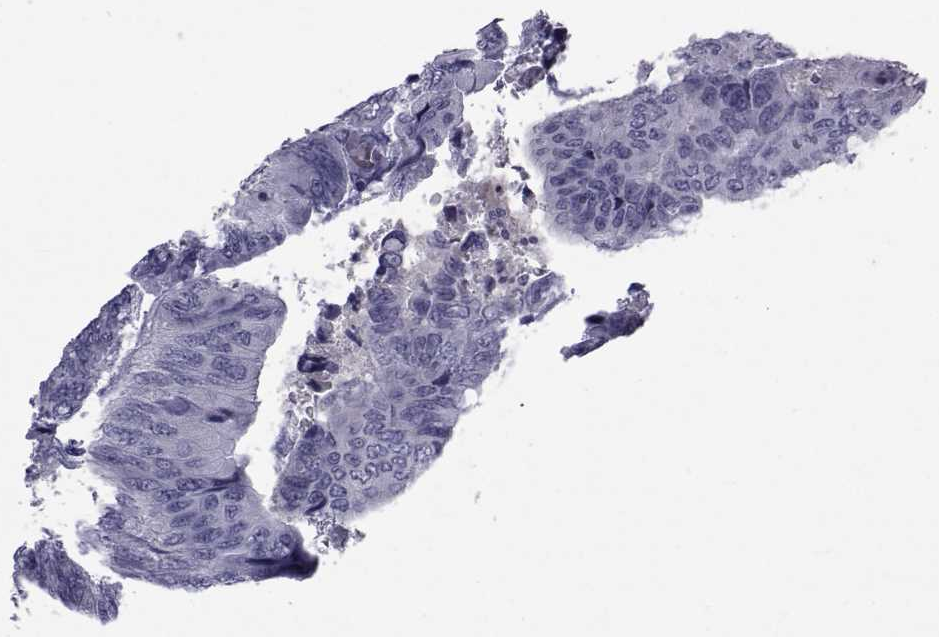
{"staining": {"intensity": "negative", "quantity": "none", "location": "none"}, "tissue": "colorectal cancer", "cell_type": "Tumor cells", "image_type": "cancer", "snomed": [{"axis": "morphology", "description": "Normal tissue, NOS"}, {"axis": "morphology", "description": "Adenocarcinoma, NOS"}, {"axis": "topography", "description": "Rectum"}, {"axis": "topography", "description": "Peripheral nerve tissue"}], "caption": "Tumor cells are negative for brown protein staining in adenocarcinoma (colorectal).", "gene": "PAX2", "patient": {"sex": "male", "age": 92}}